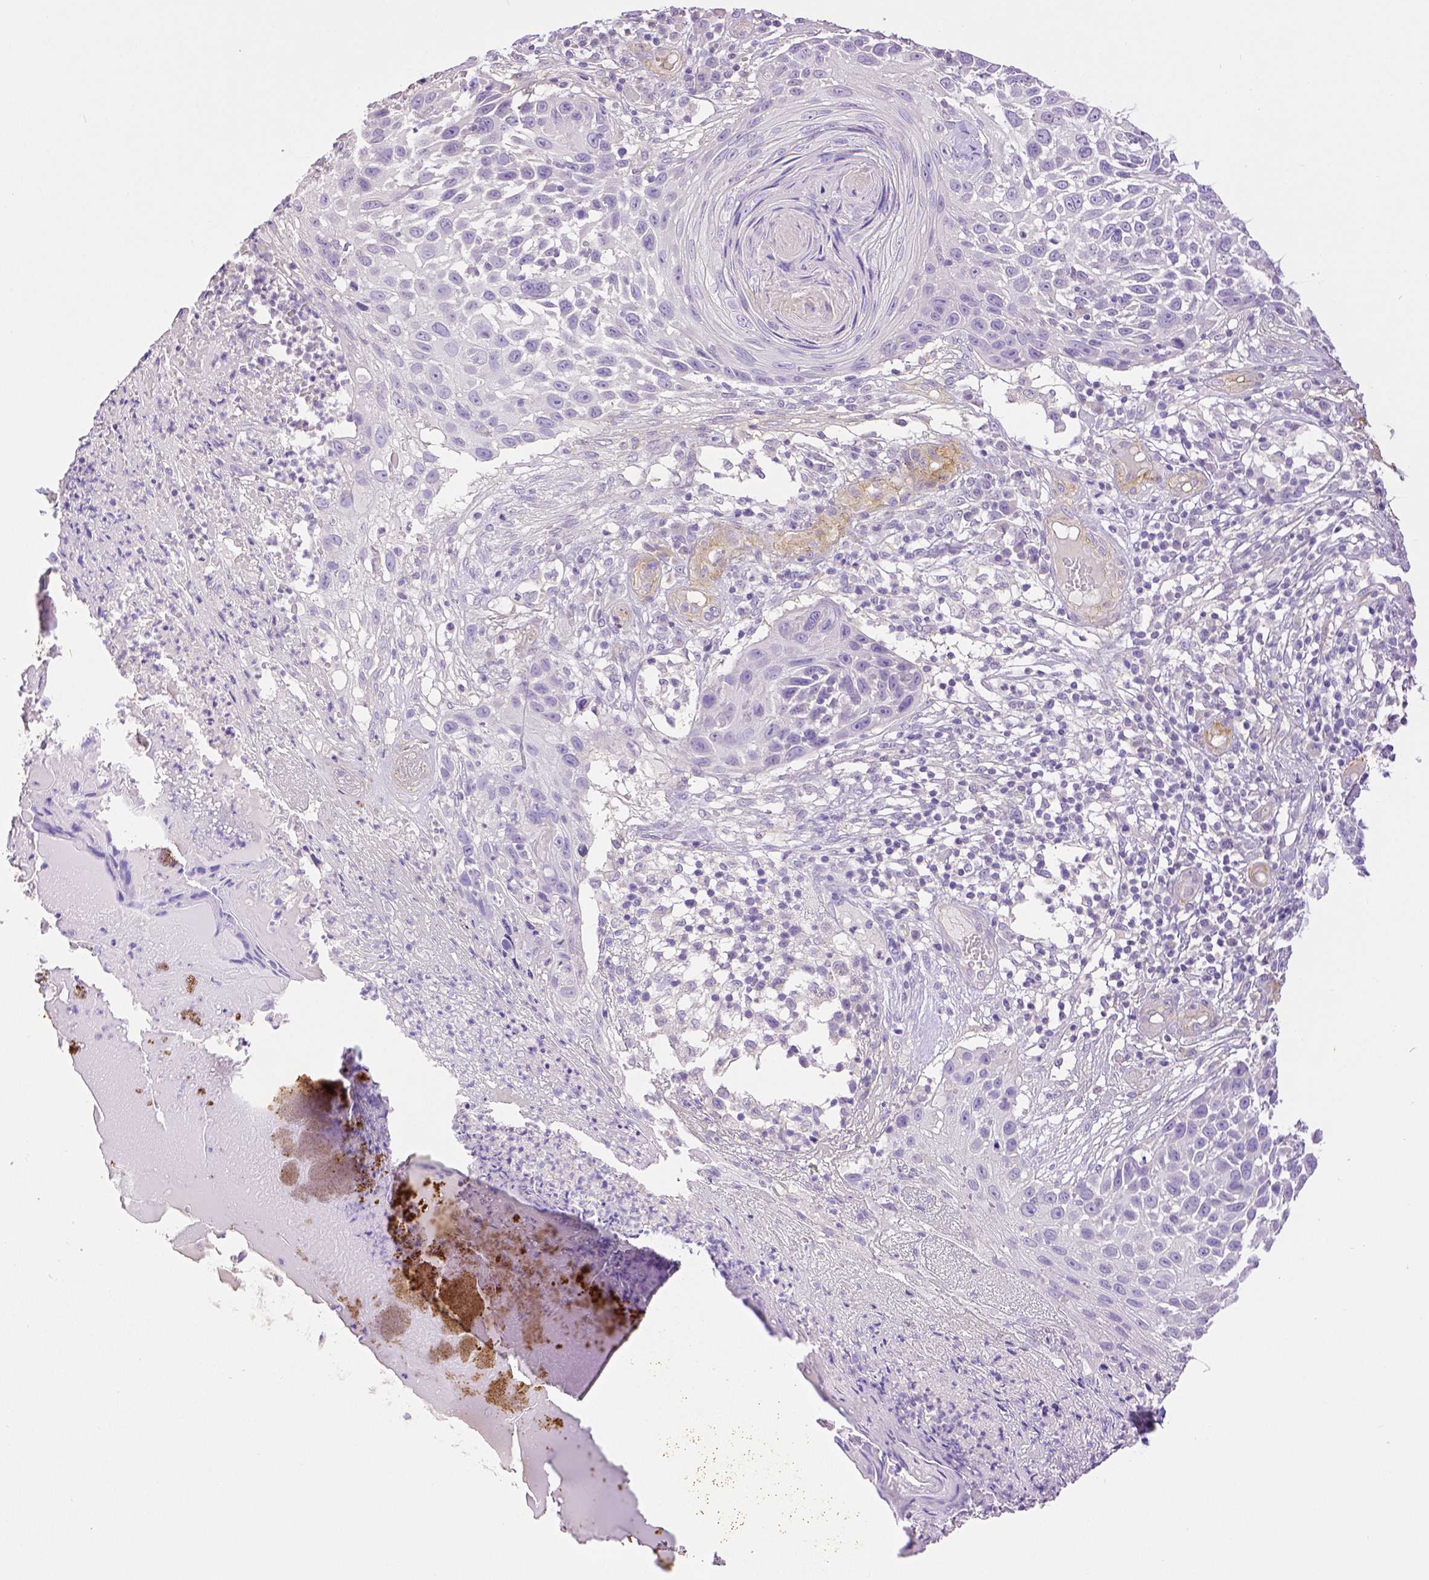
{"staining": {"intensity": "negative", "quantity": "none", "location": "none"}, "tissue": "skin cancer", "cell_type": "Tumor cells", "image_type": "cancer", "snomed": [{"axis": "morphology", "description": "Squamous cell carcinoma, NOS"}, {"axis": "topography", "description": "Skin"}], "caption": "The immunohistochemistry (IHC) histopathology image has no significant staining in tumor cells of skin cancer tissue. (Brightfield microscopy of DAB immunohistochemistry at high magnification).", "gene": "THY1", "patient": {"sex": "male", "age": 92}}